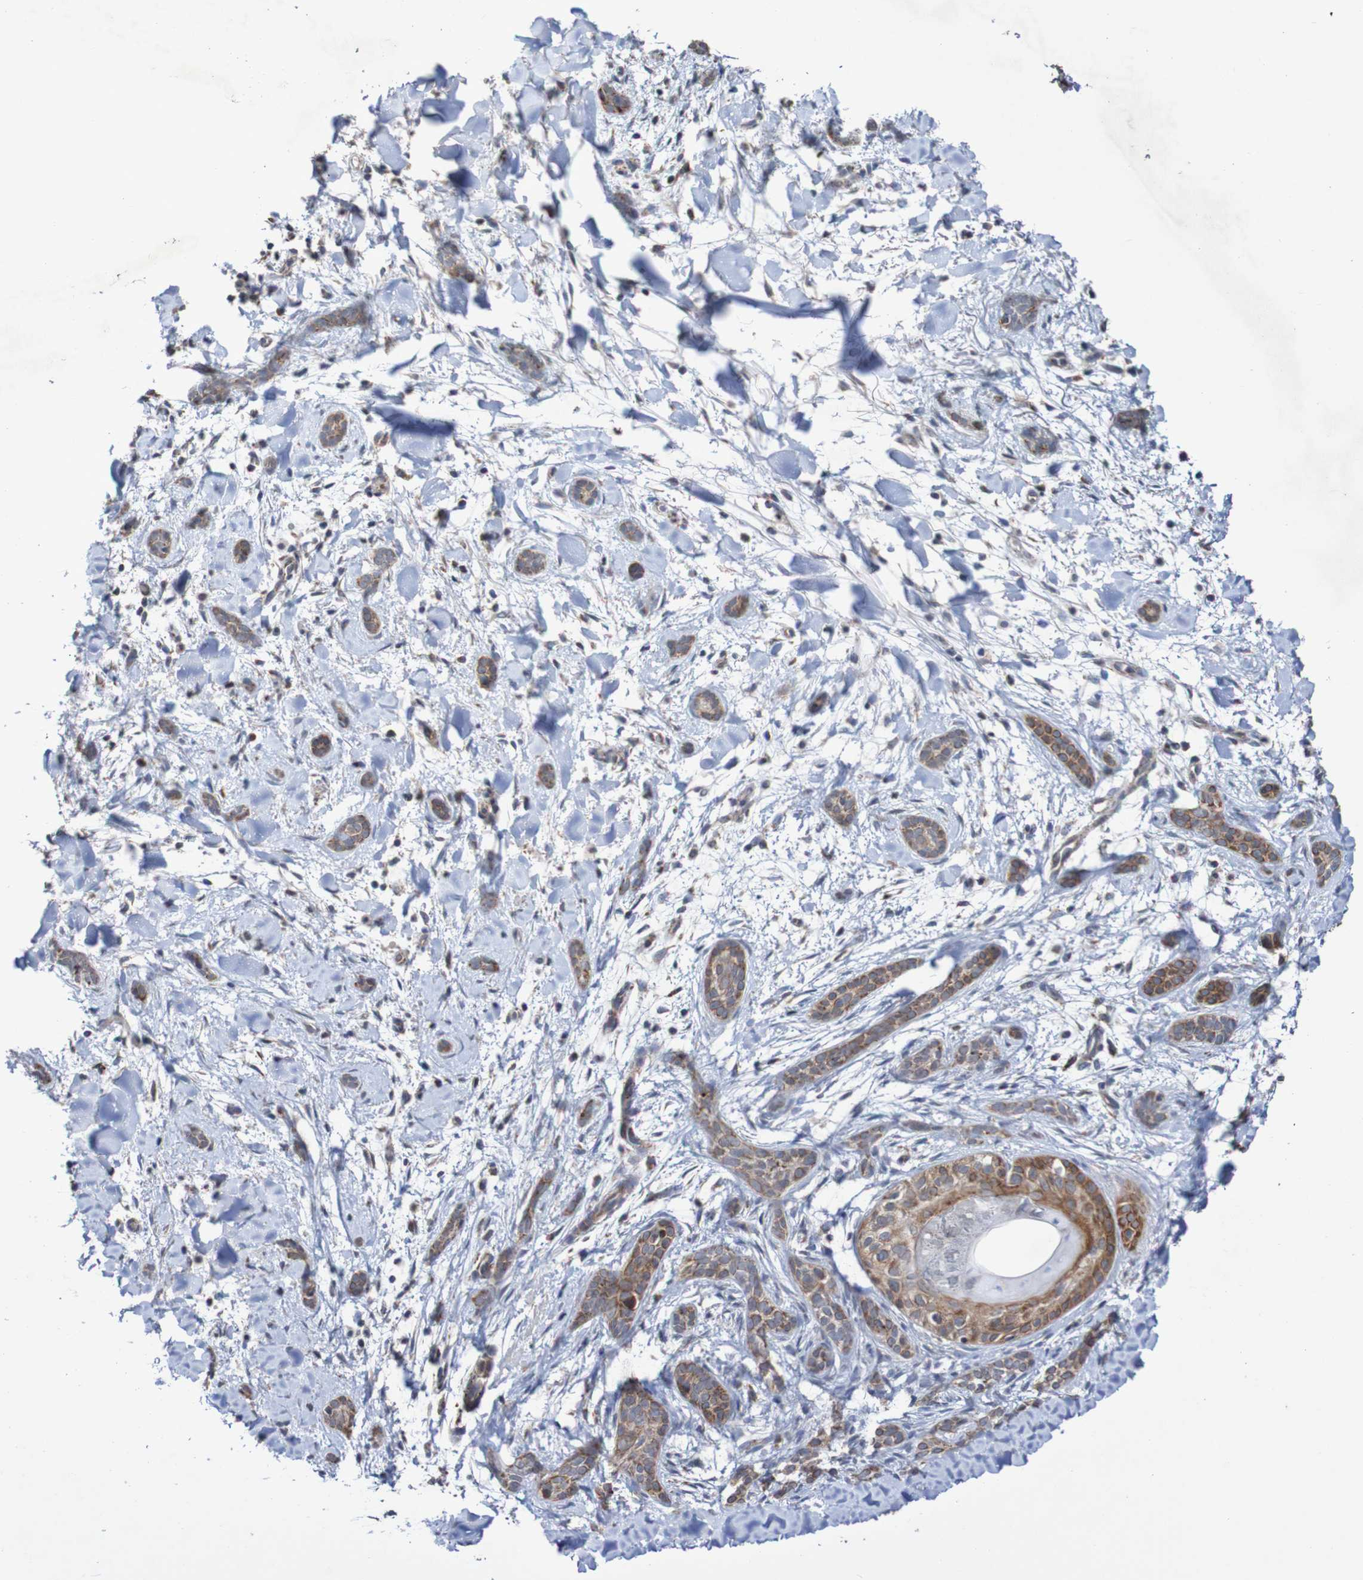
{"staining": {"intensity": "moderate", "quantity": ">75%", "location": "cytoplasmic/membranous"}, "tissue": "skin cancer", "cell_type": "Tumor cells", "image_type": "cancer", "snomed": [{"axis": "morphology", "description": "Basal cell carcinoma"}, {"axis": "morphology", "description": "Adnexal tumor, benign"}, {"axis": "topography", "description": "Skin"}], "caption": "High-power microscopy captured an IHC image of skin cancer, revealing moderate cytoplasmic/membranous positivity in approximately >75% of tumor cells.", "gene": "DVL1", "patient": {"sex": "female", "age": 42}}